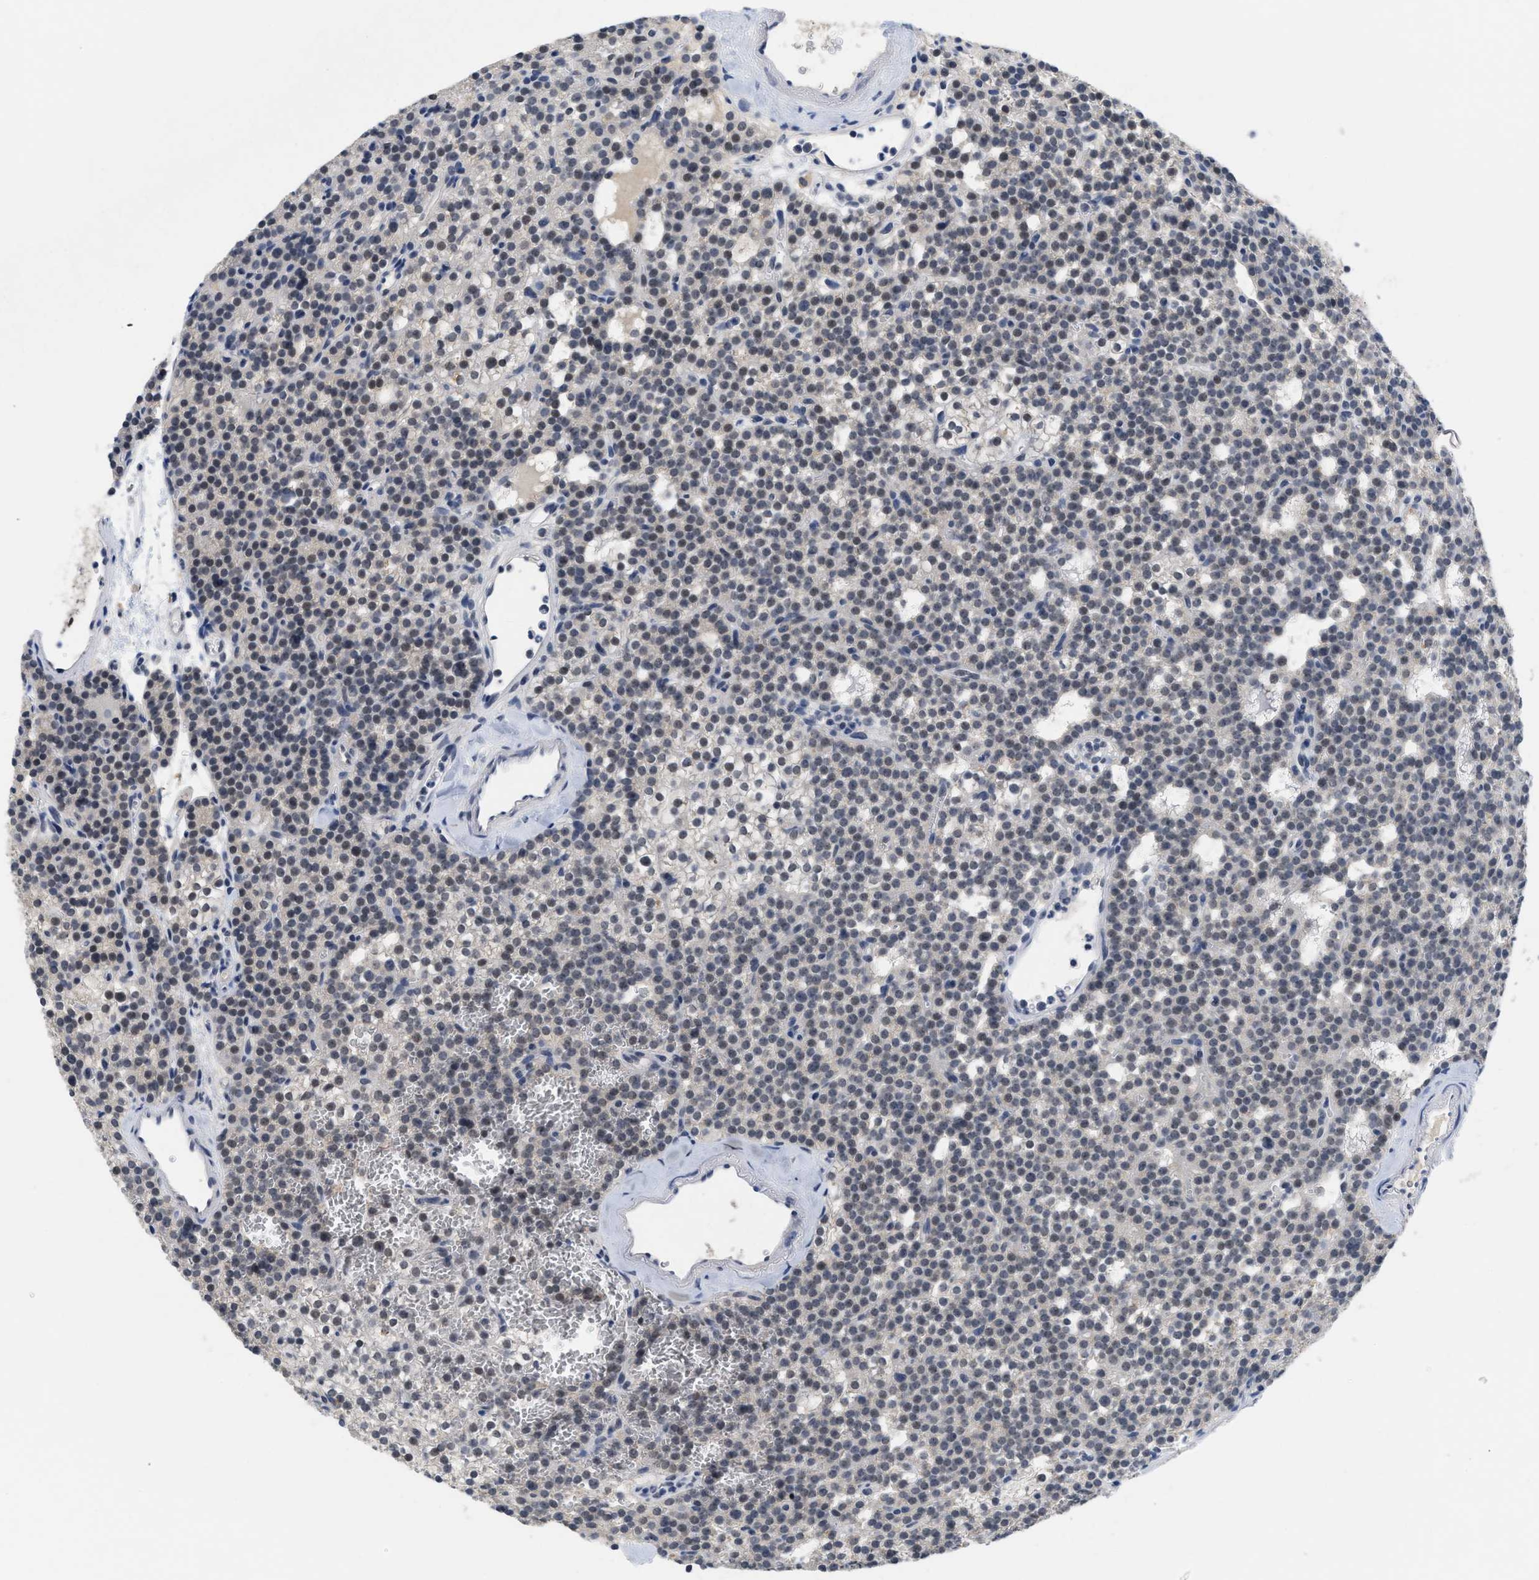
{"staining": {"intensity": "moderate", "quantity": "25%-75%", "location": "nuclear"}, "tissue": "parathyroid gland", "cell_type": "Glandular cells", "image_type": "normal", "snomed": [{"axis": "morphology", "description": "Normal tissue, NOS"}, {"axis": "morphology", "description": "Adenoma, NOS"}, {"axis": "topography", "description": "Parathyroid gland"}], "caption": "Normal parathyroid gland reveals moderate nuclear expression in about 25%-75% of glandular cells, visualized by immunohistochemistry. Using DAB (brown) and hematoxylin (blue) stains, captured at high magnification using brightfield microscopy.", "gene": "GGNBP2", "patient": {"sex": "female", "age": 74}}